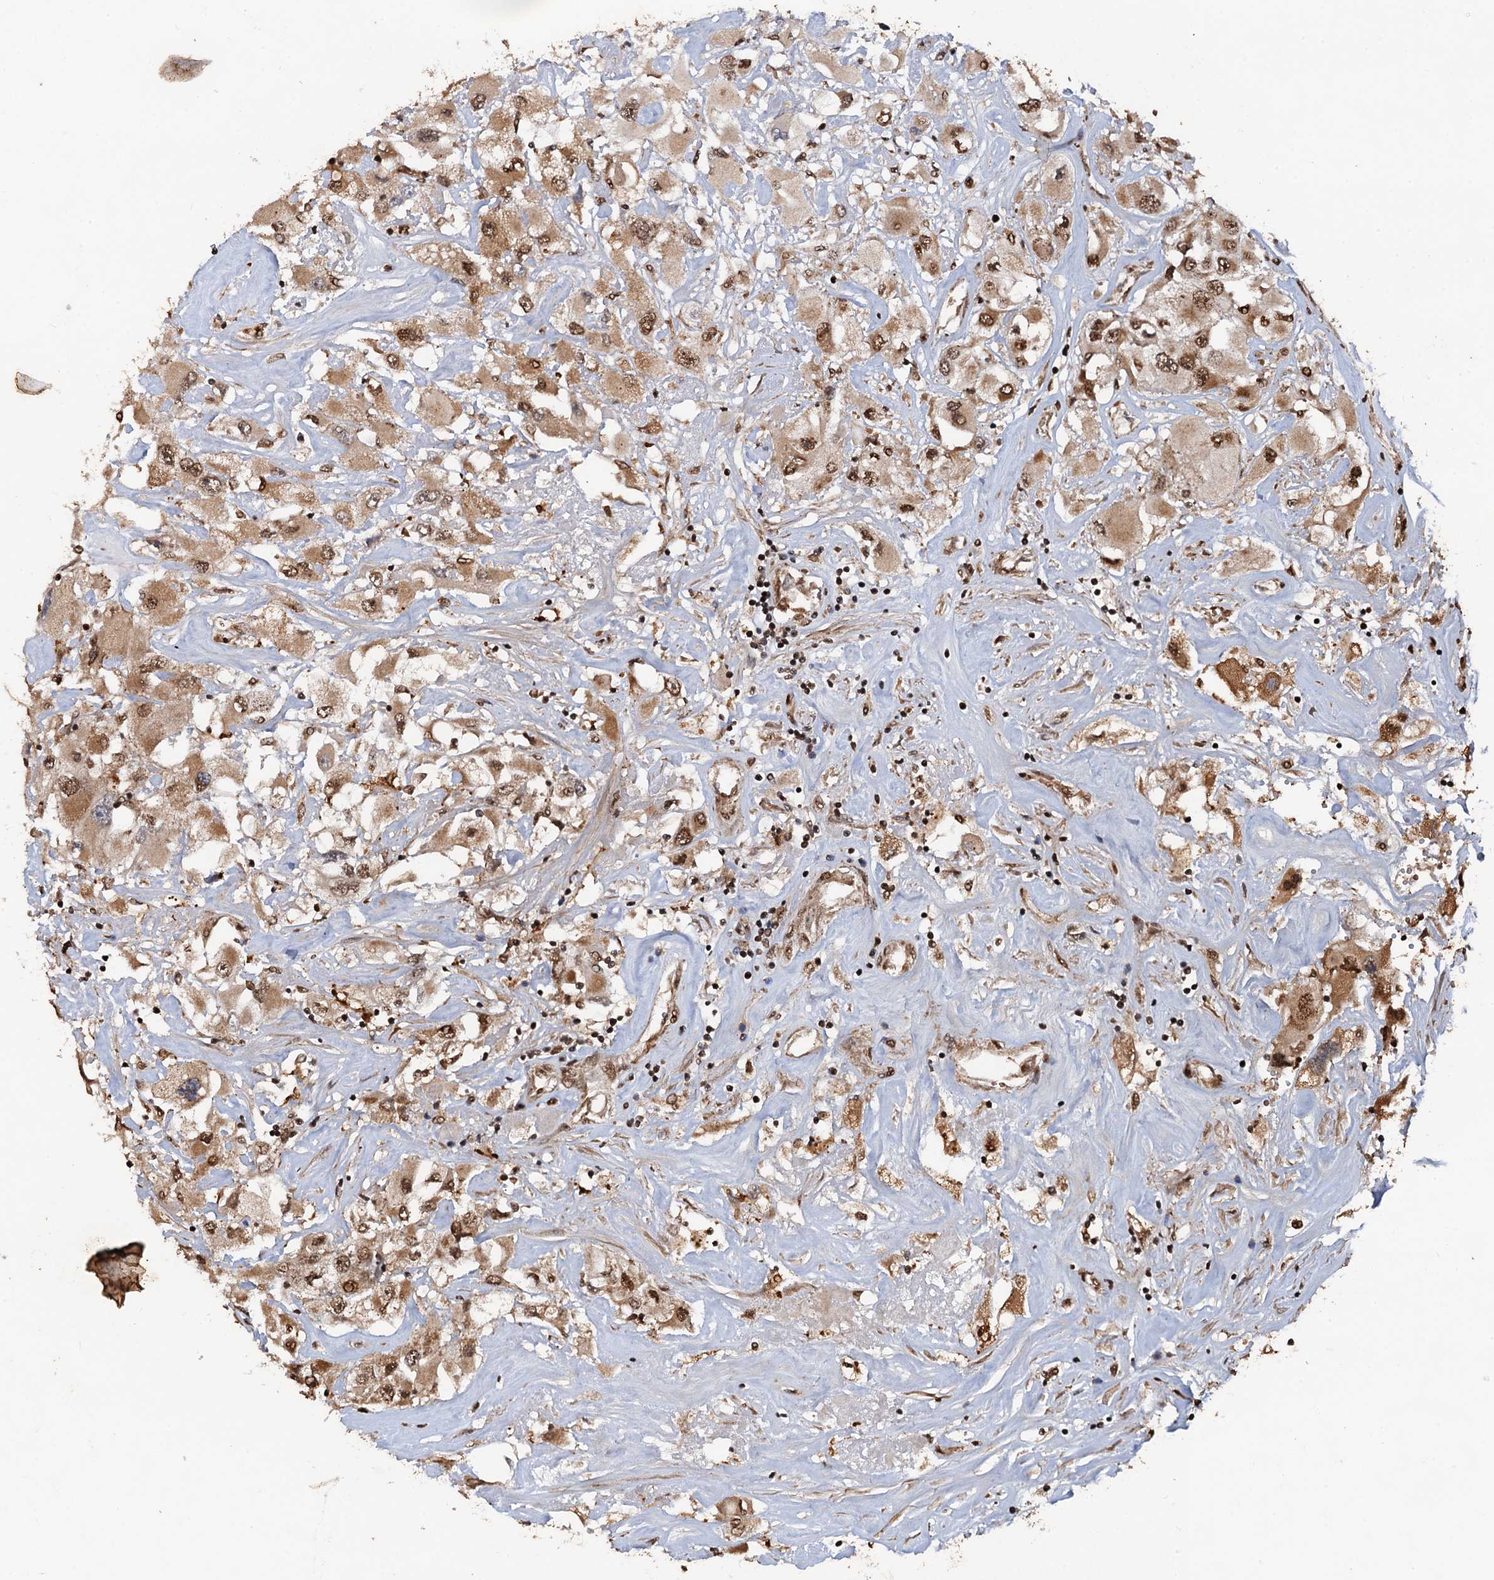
{"staining": {"intensity": "moderate", "quantity": ">75%", "location": "cytoplasmic/membranous,nuclear"}, "tissue": "renal cancer", "cell_type": "Tumor cells", "image_type": "cancer", "snomed": [{"axis": "morphology", "description": "Adenocarcinoma, NOS"}, {"axis": "topography", "description": "Kidney"}], "caption": "Renal cancer (adenocarcinoma) was stained to show a protein in brown. There is medium levels of moderate cytoplasmic/membranous and nuclear staining in approximately >75% of tumor cells.", "gene": "REP15", "patient": {"sex": "female", "age": 52}}